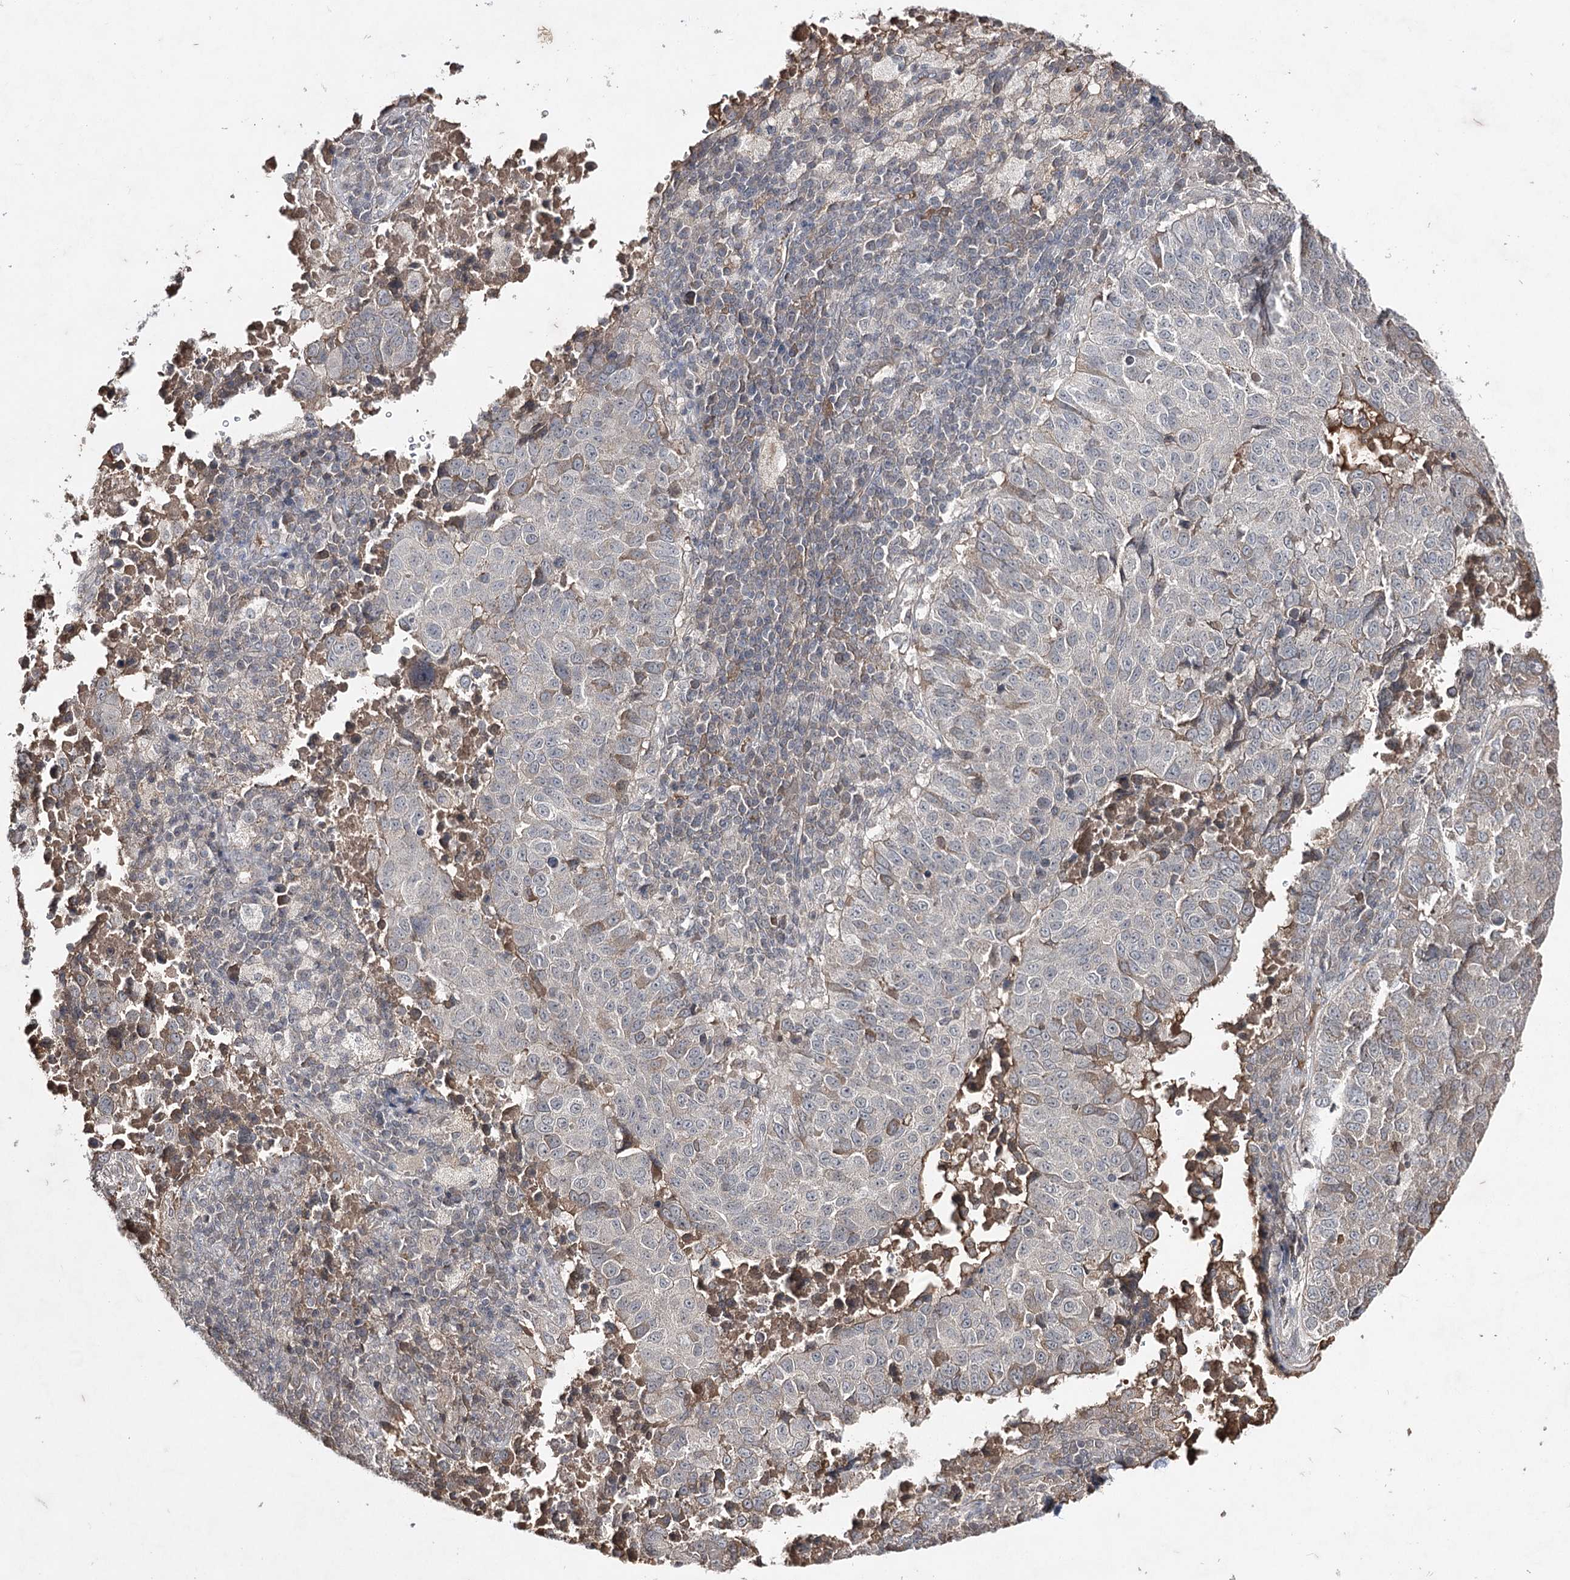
{"staining": {"intensity": "negative", "quantity": "none", "location": "none"}, "tissue": "lung cancer", "cell_type": "Tumor cells", "image_type": "cancer", "snomed": [{"axis": "morphology", "description": "Squamous cell carcinoma, NOS"}, {"axis": "topography", "description": "Lung"}], "caption": "The image displays no significant staining in tumor cells of squamous cell carcinoma (lung).", "gene": "SYNGR3", "patient": {"sex": "male", "age": 73}}